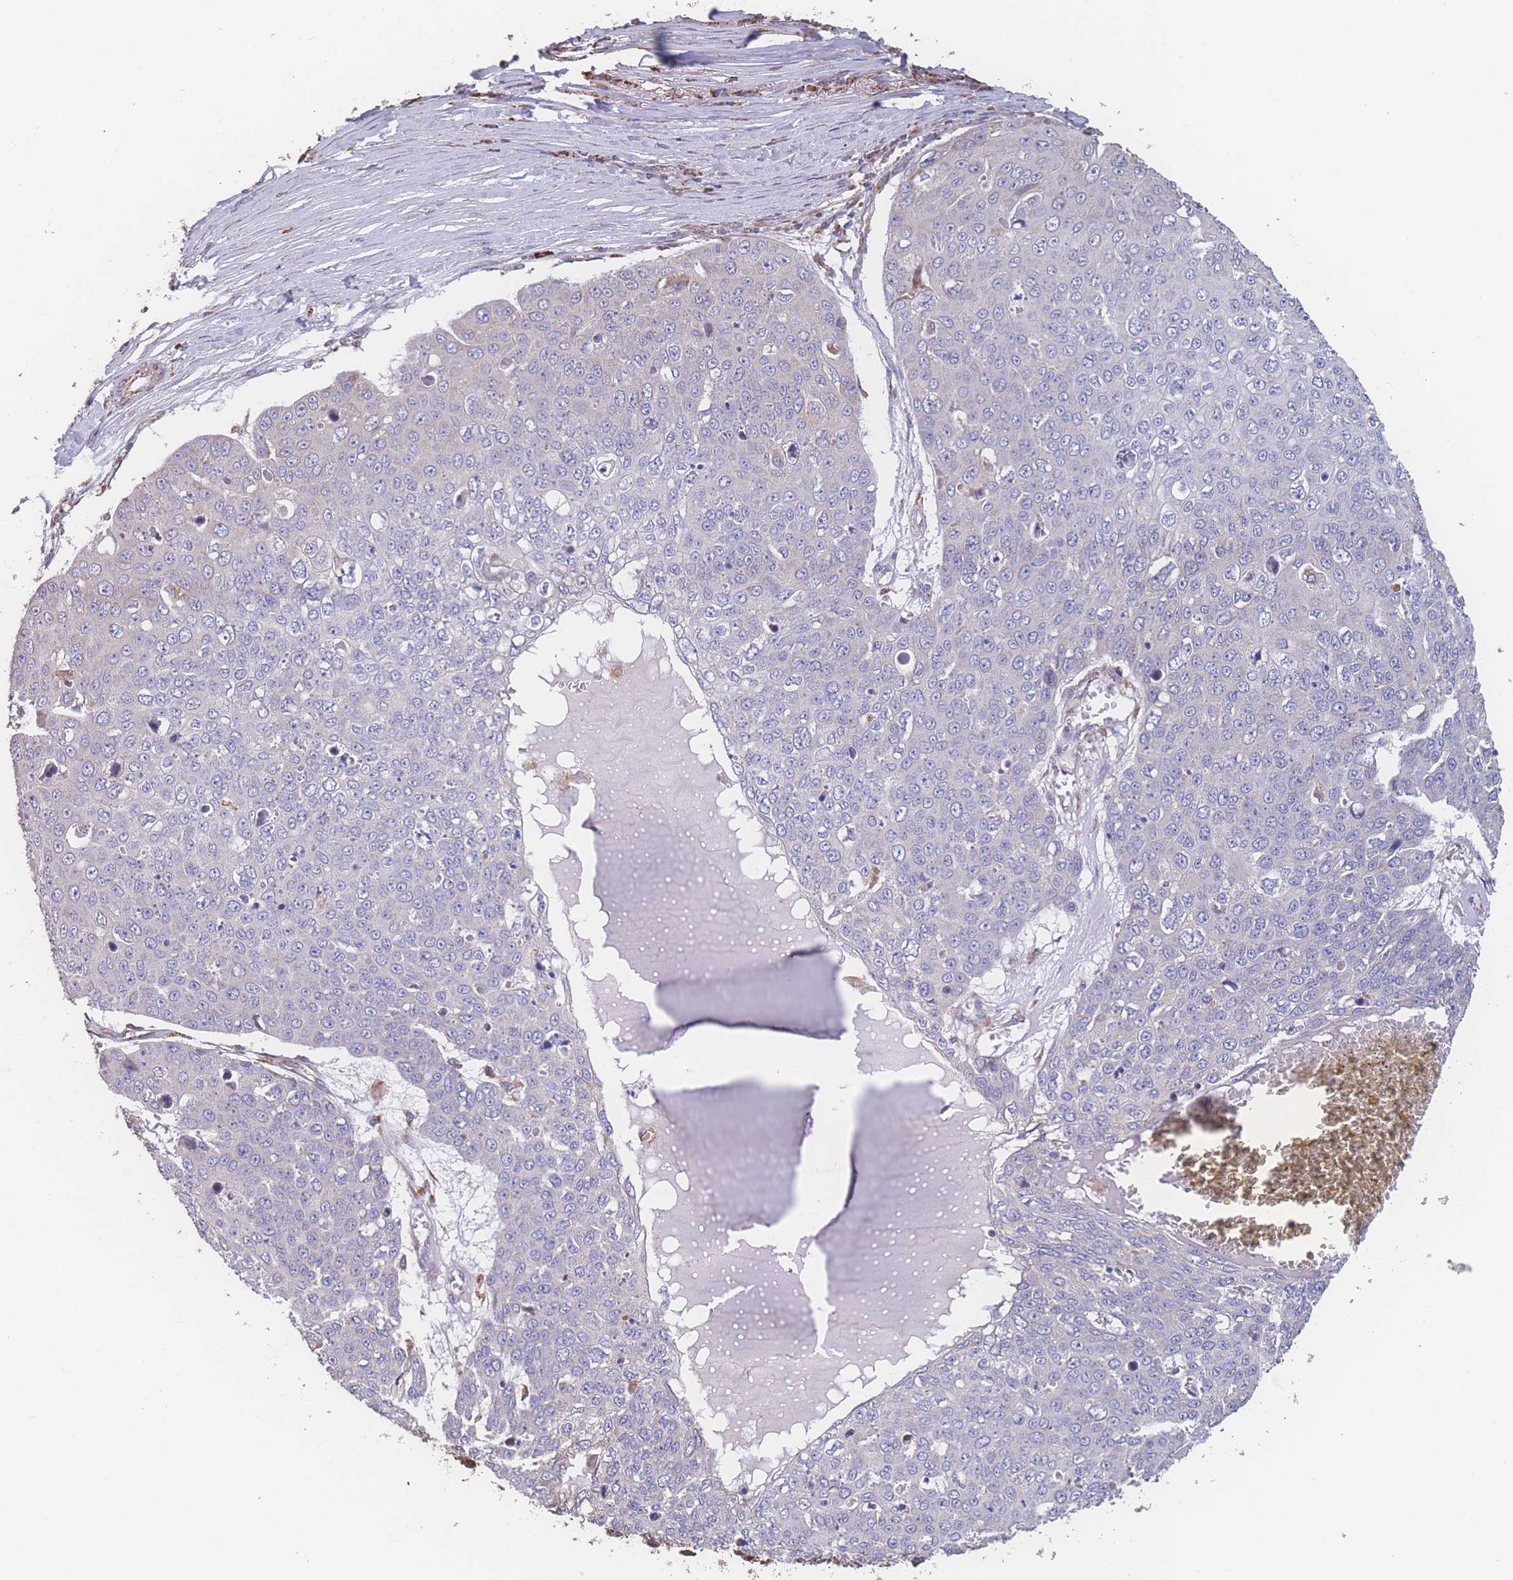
{"staining": {"intensity": "negative", "quantity": "none", "location": "none"}, "tissue": "skin cancer", "cell_type": "Tumor cells", "image_type": "cancer", "snomed": [{"axis": "morphology", "description": "Squamous cell carcinoma, NOS"}, {"axis": "topography", "description": "Skin"}], "caption": "Tumor cells show no significant expression in squamous cell carcinoma (skin).", "gene": "SGSM3", "patient": {"sex": "male", "age": 71}}